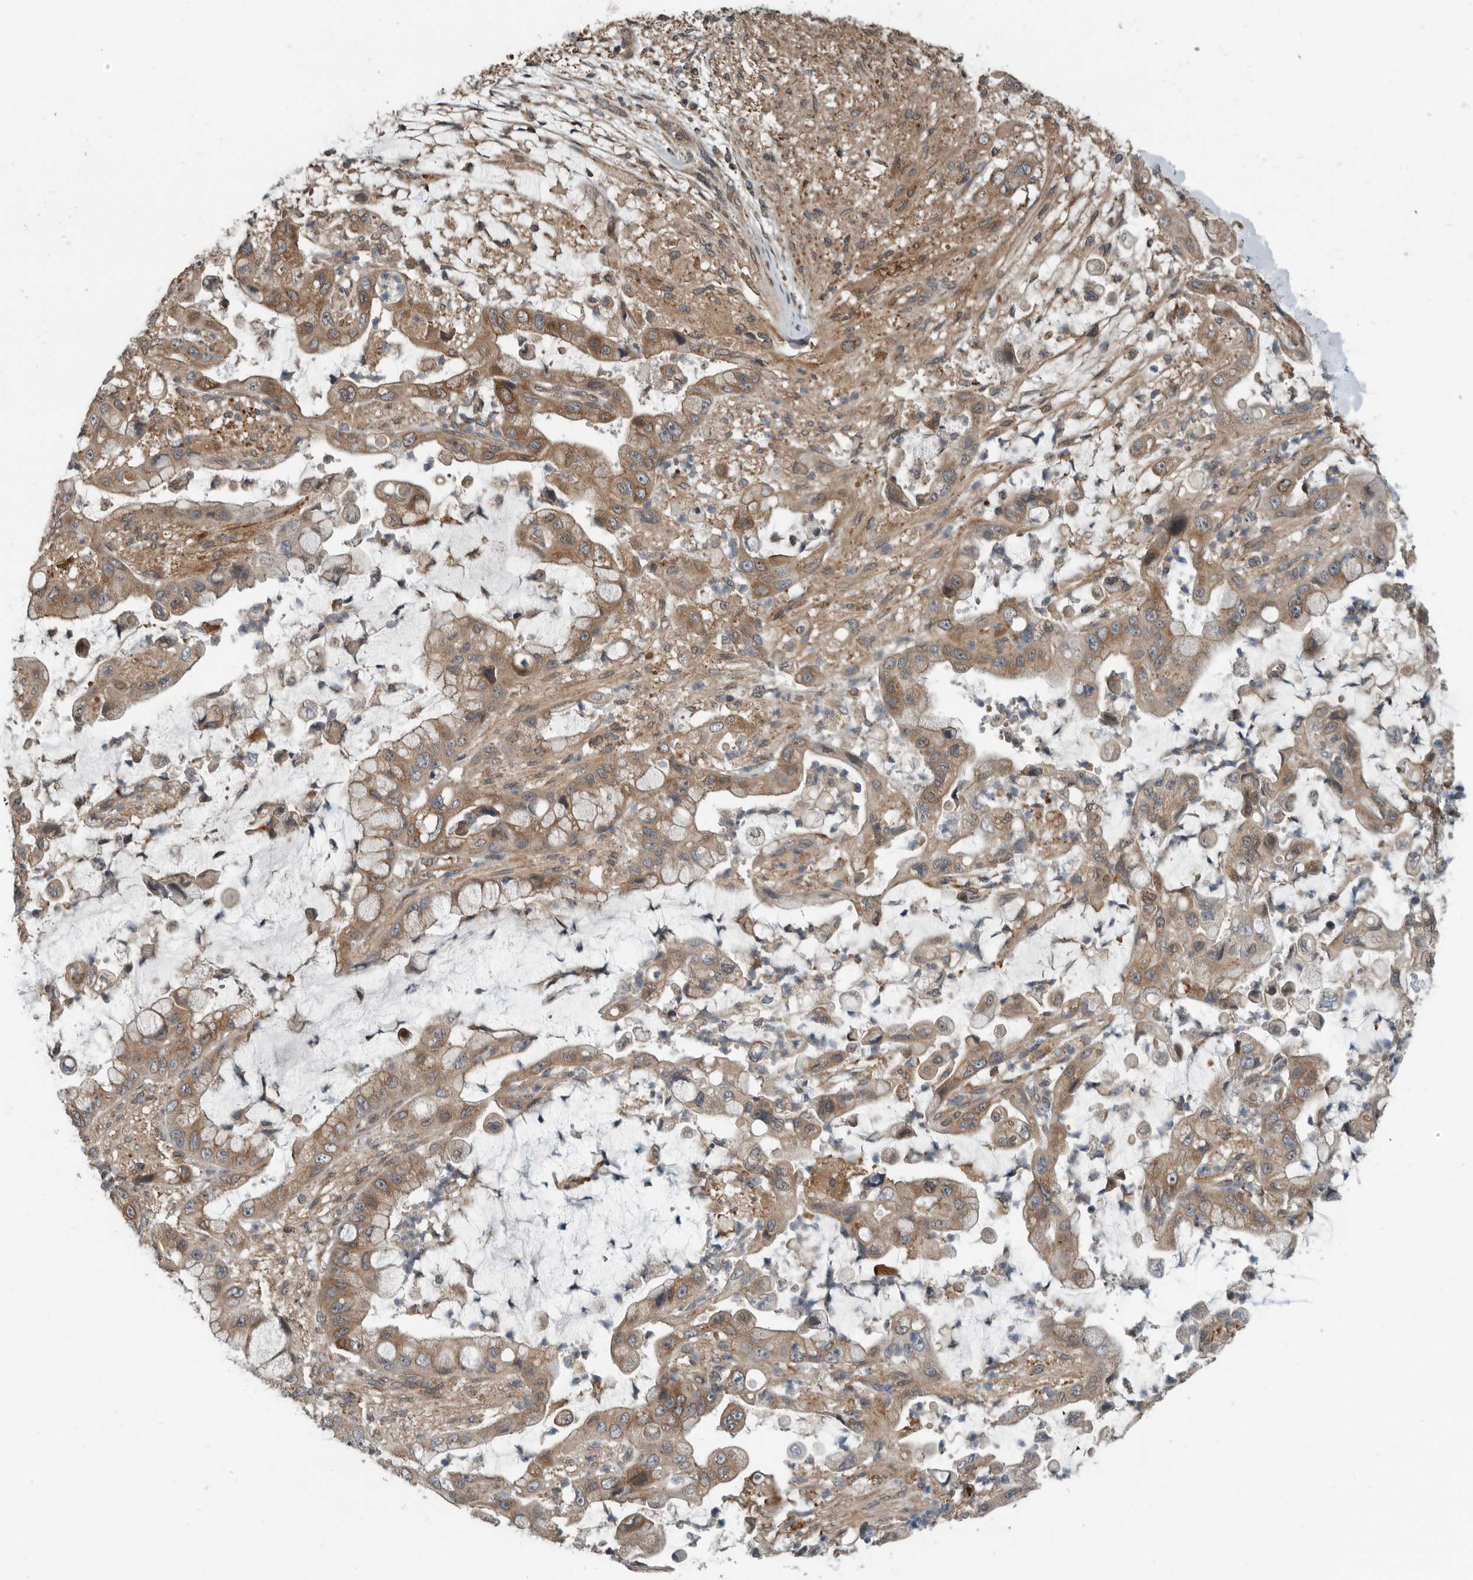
{"staining": {"intensity": "moderate", "quantity": ">75%", "location": "cytoplasmic/membranous"}, "tissue": "liver cancer", "cell_type": "Tumor cells", "image_type": "cancer", "snomed": [{"axis": "morphology", "description": "Cholangiocarcinoma"}, {"axis": "topography", "description": "Liver"}], "caption": "Immunohistochemistry (IHC) (DAB (3,3'-diaminobenzidine)) staining of human liver cholangiocarcinoma reveals moderate cytoplasmic/membranous protein positivity in approximately >75% of tumor cells.", "gene": "AMFR", "patient": {"sex": "female", "age": 54}}